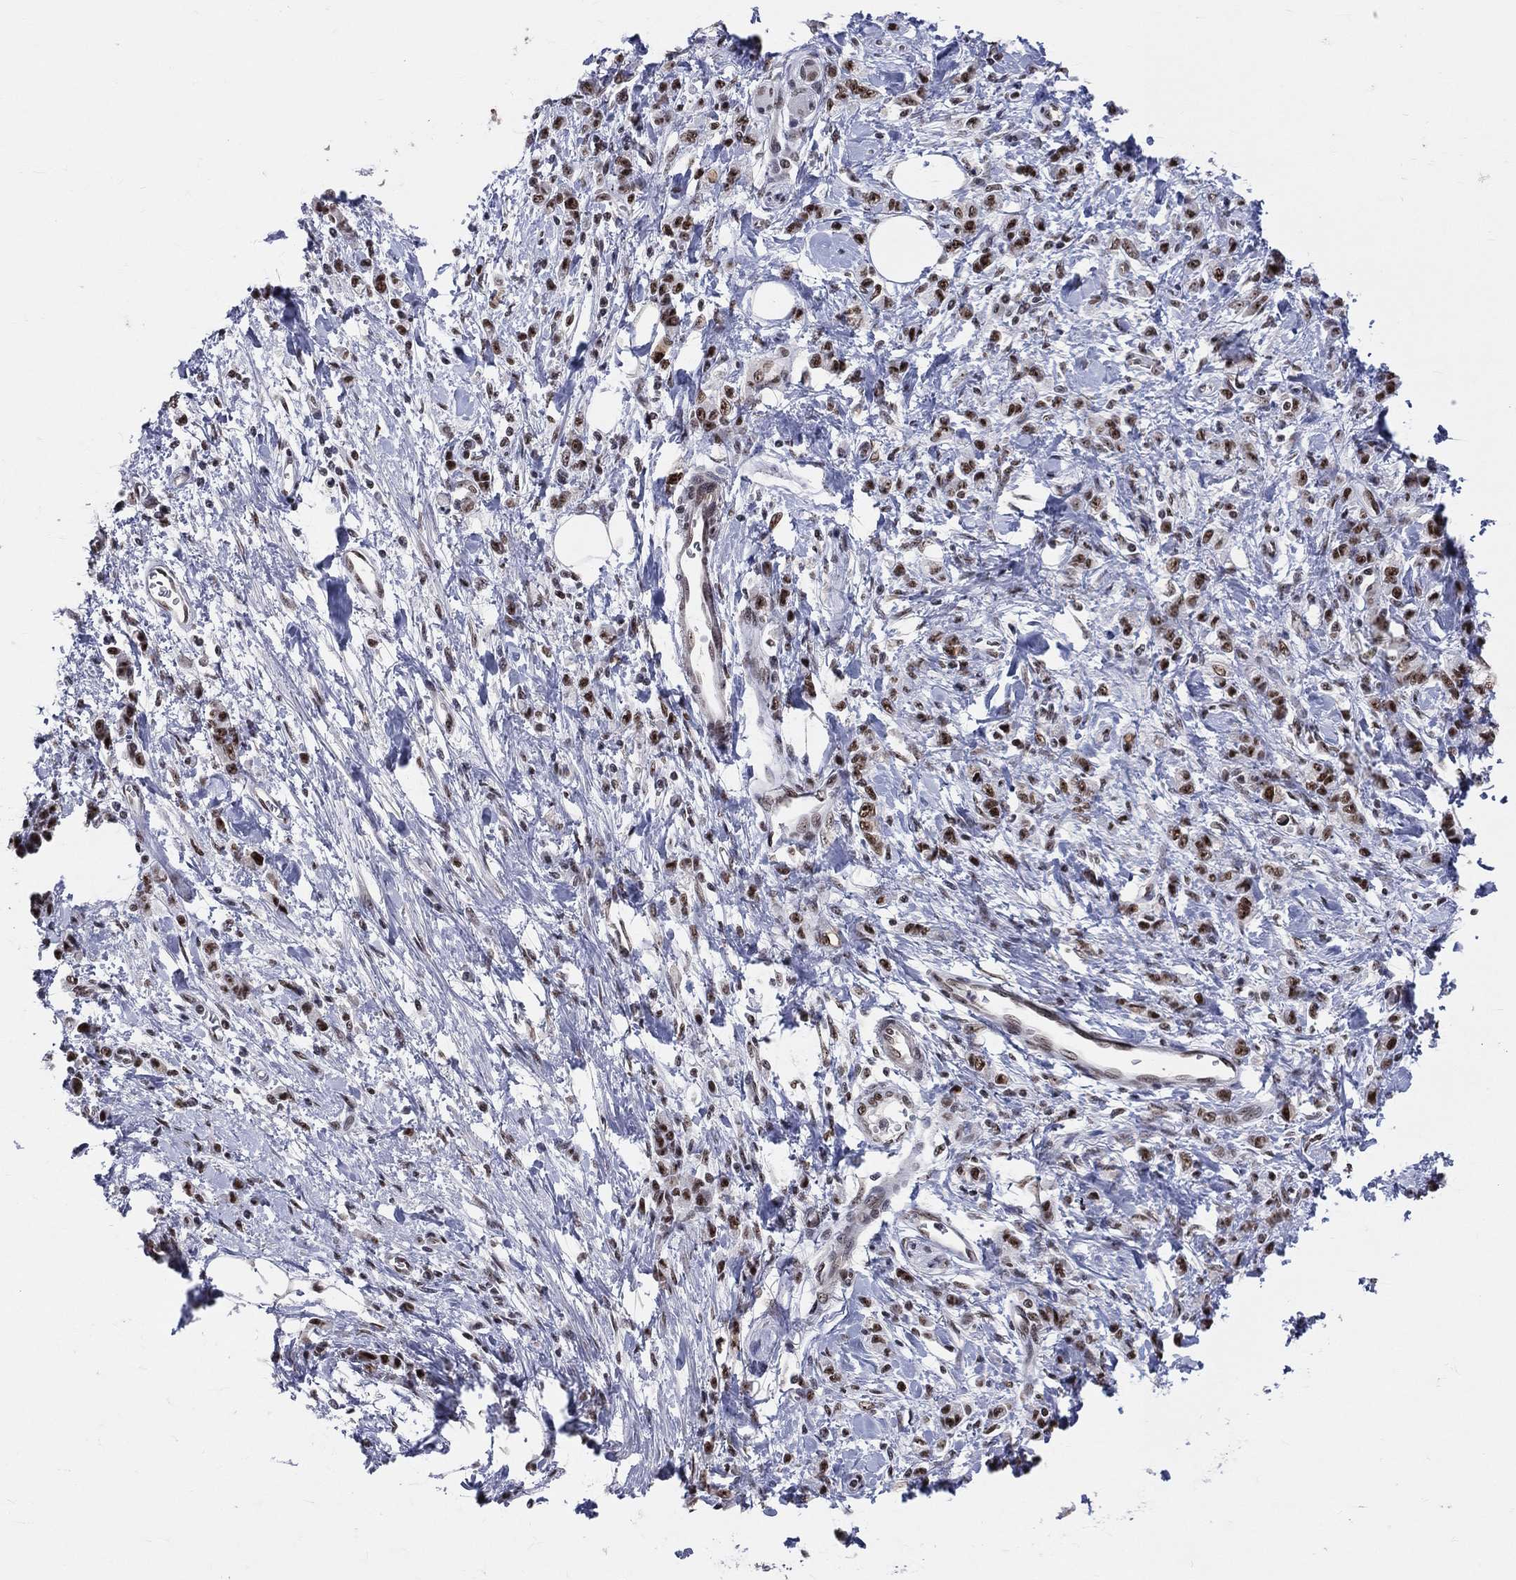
{"staining": {"intensity": "strong", "quantity": "25%-75%", "location": "nuclear"}, "tissue": "stomach cancer", "cell_type": "Tumor cells", "image_type": "cancer", "snomed": [{"axis": "morphology", "description": "Adenocarcinoma, NOS"}, {"axis": "topography", "description": "Stomach"}], "caption": "A high amount of strong nuclear staining is identified in approximately 25%-75% of tumor cells in stomach cancer (adenocarcinoma) tissue. (IHC, brightfield microscopy, high magnification).", "gene": "CDK7", "patient": {"sex": "male", "age": 77}}